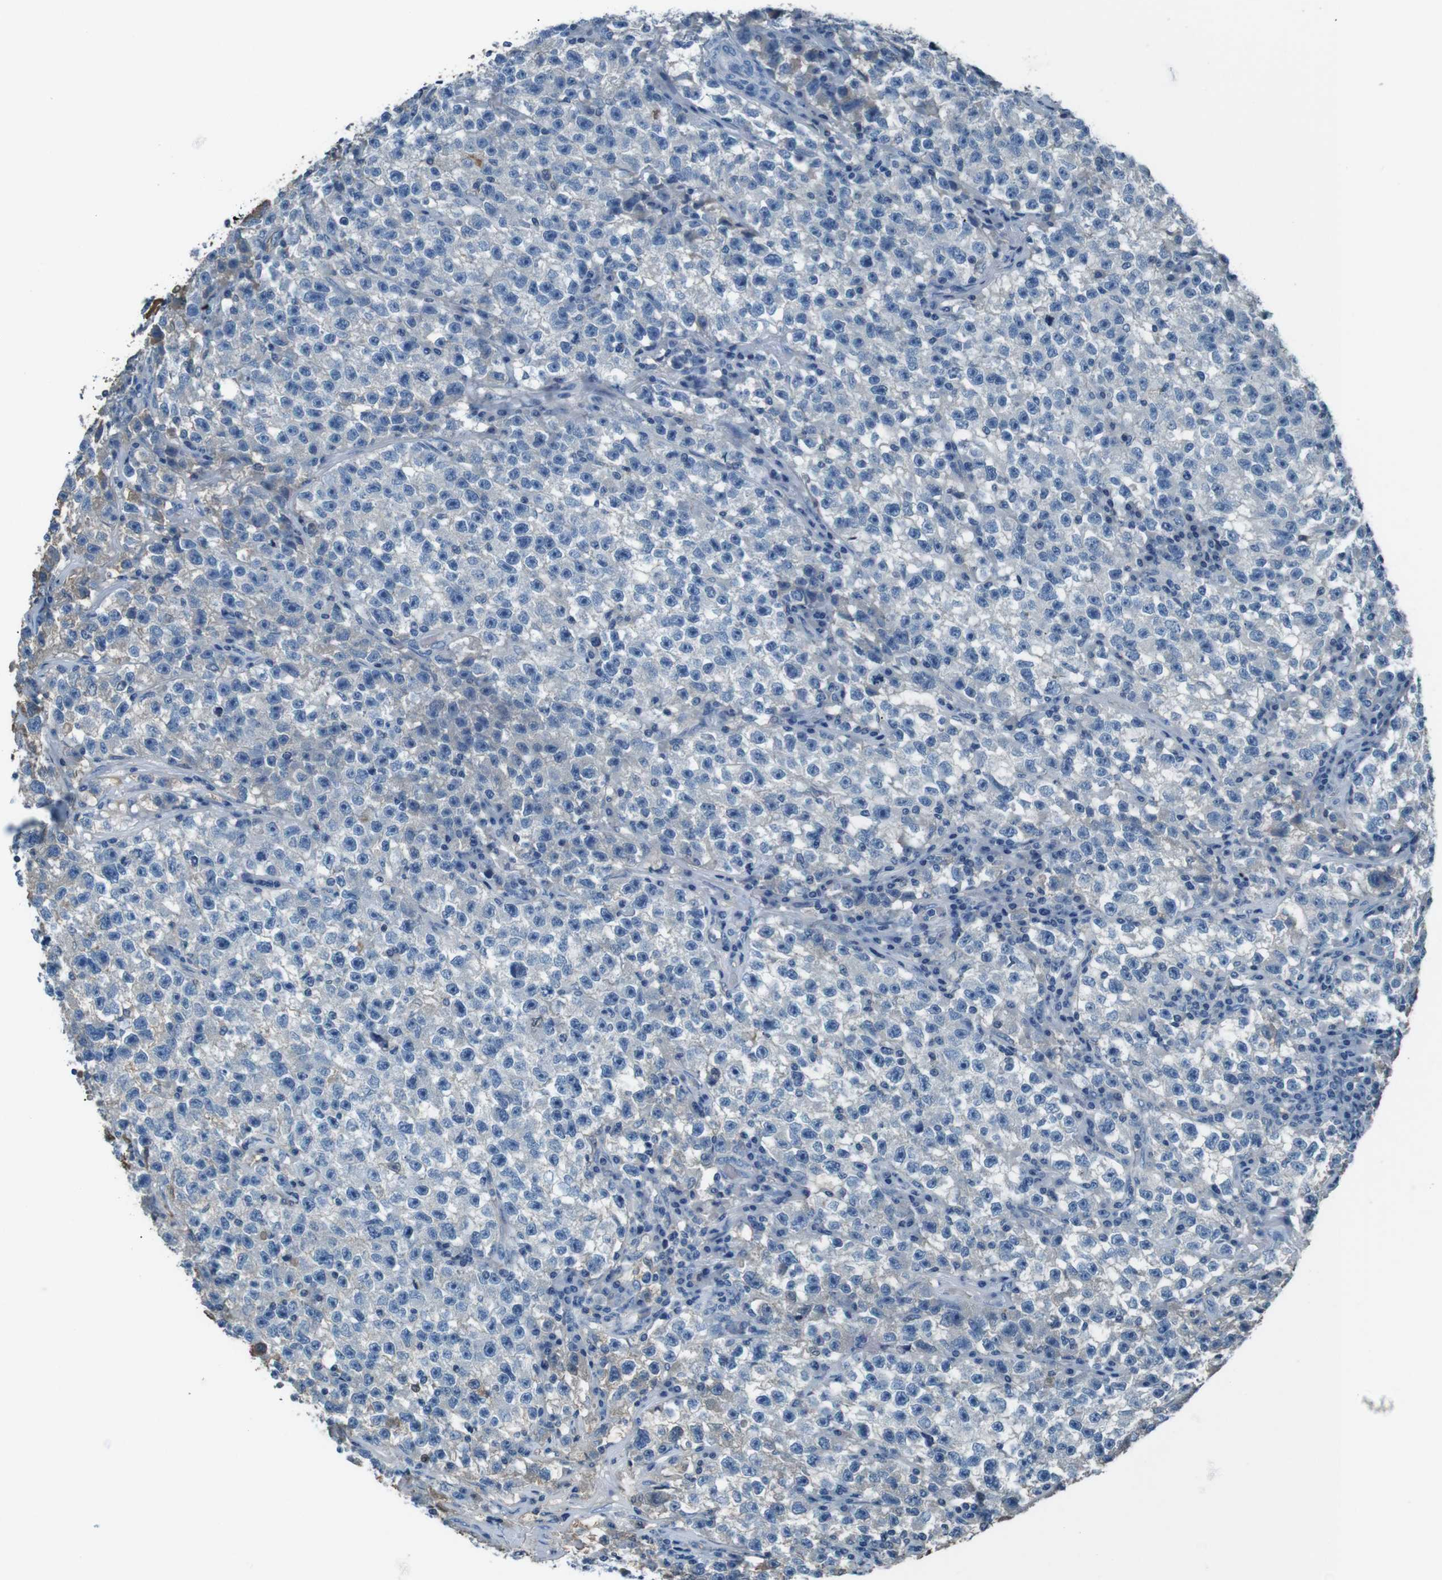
{"staining": {"intensity": "negative", "quantity": "none", "location": "none"}, "tissue": "testis cancer", "cell_type": "Tumor cells", "image_type": "cancer", "snomed": [{"axis": "morphology", "description": "Seminoma, NOS"}, {"axis": "topography", "description": "Testis"}], "caption": "This is a histopathology image of immunohistochemistry (IHC) staining of testis seminoma, which shows no expression in tumor cells.", "gene": "LEP", "patient": {"sex": "male", "age": 22}}